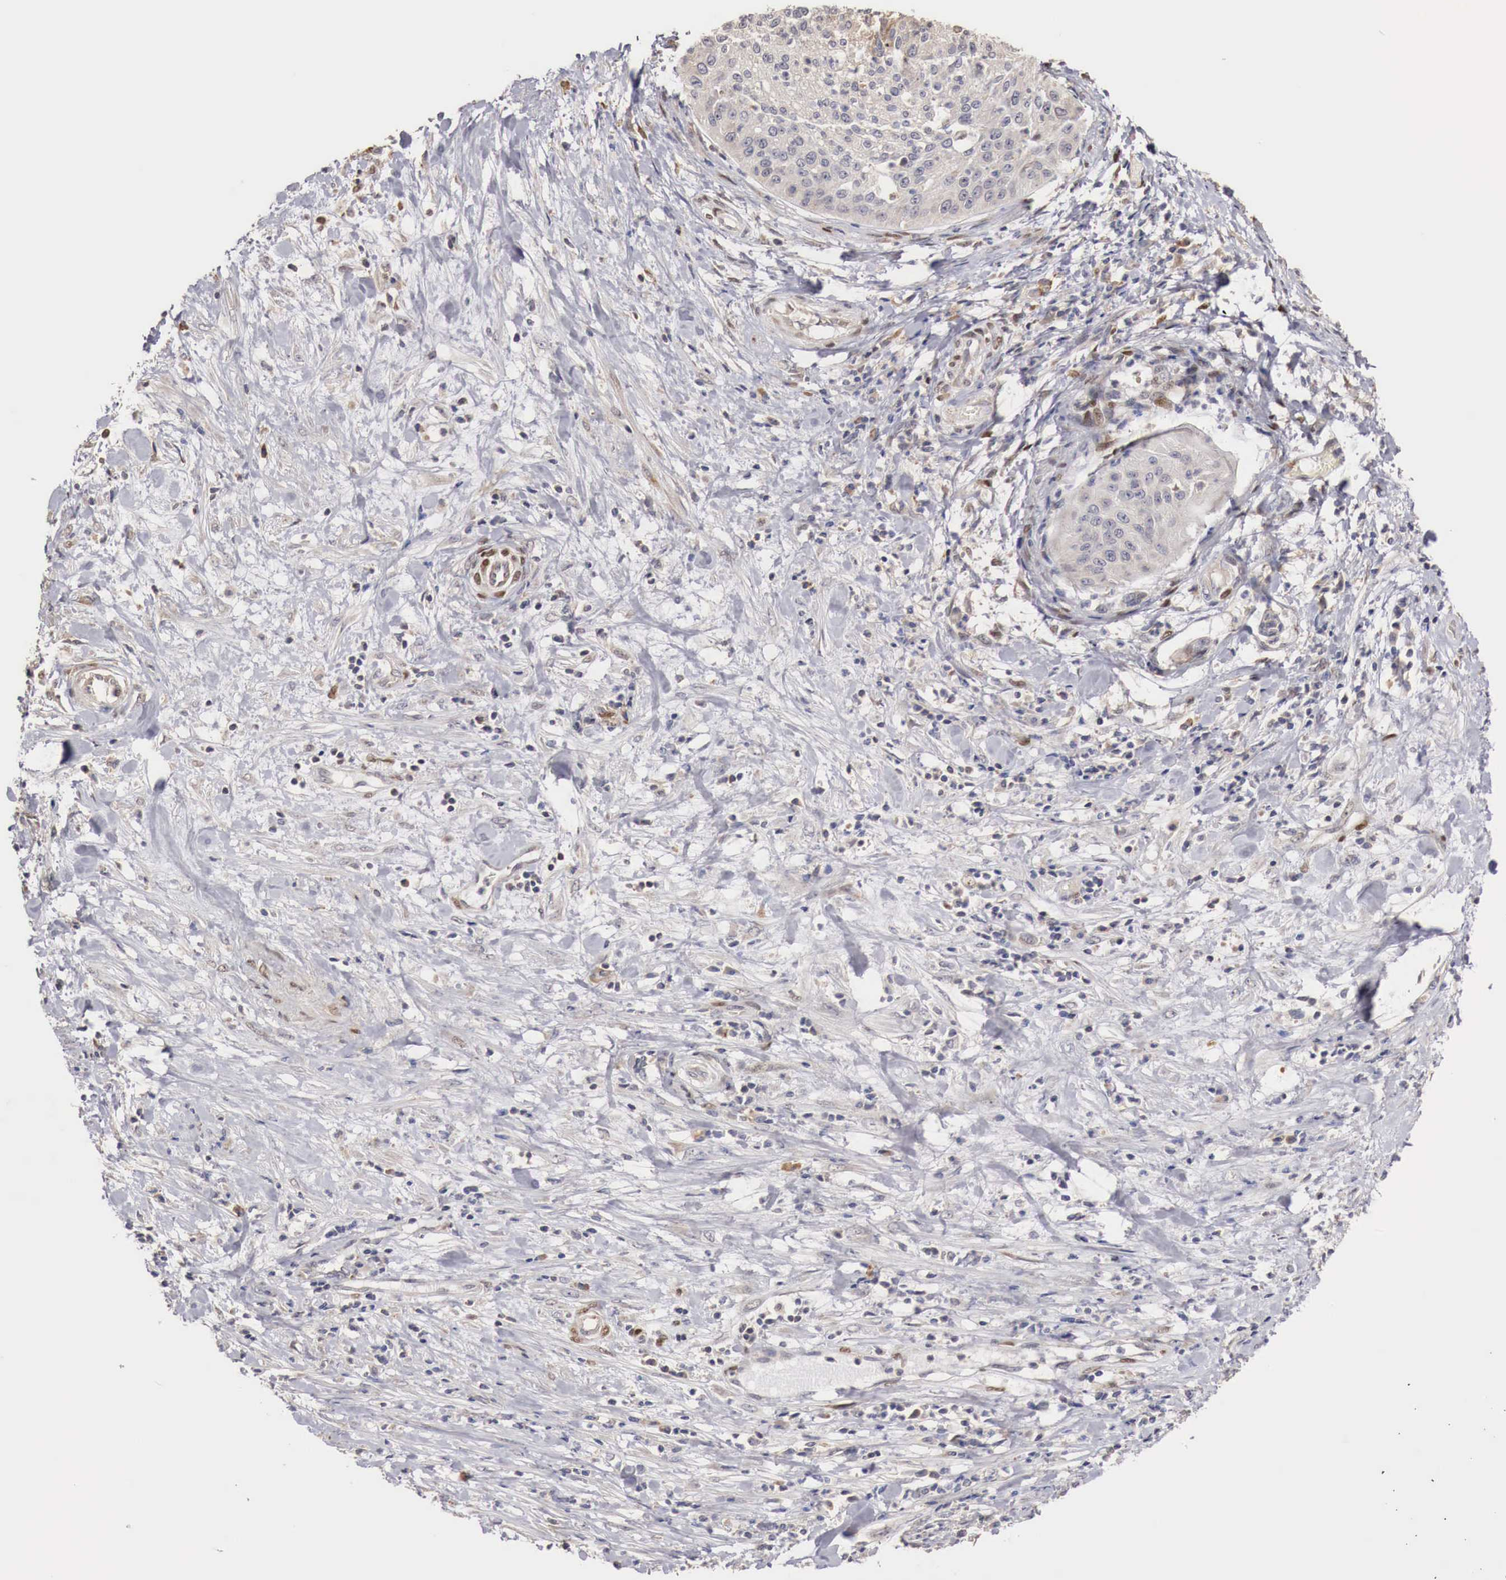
{"staining": {"intensity": "negative", "quantity": "none", "location": "none"}, "tissue": "cervical cancer", "cell_type": "Tumor cells", "image_type": "cancer", "snomed": [{"axis": "morphology", "description": "Squamous cell carcinoma, NOS"}, {"axis": "topography", "description": "Cervix"}], "caption": "A high-resolution micrograph shows IHC staining of cervical cancer, which shows no significant staining in tumor cells.", "gene": "KHDRBS2", "patient": {"sex": "female", "age": 41}}